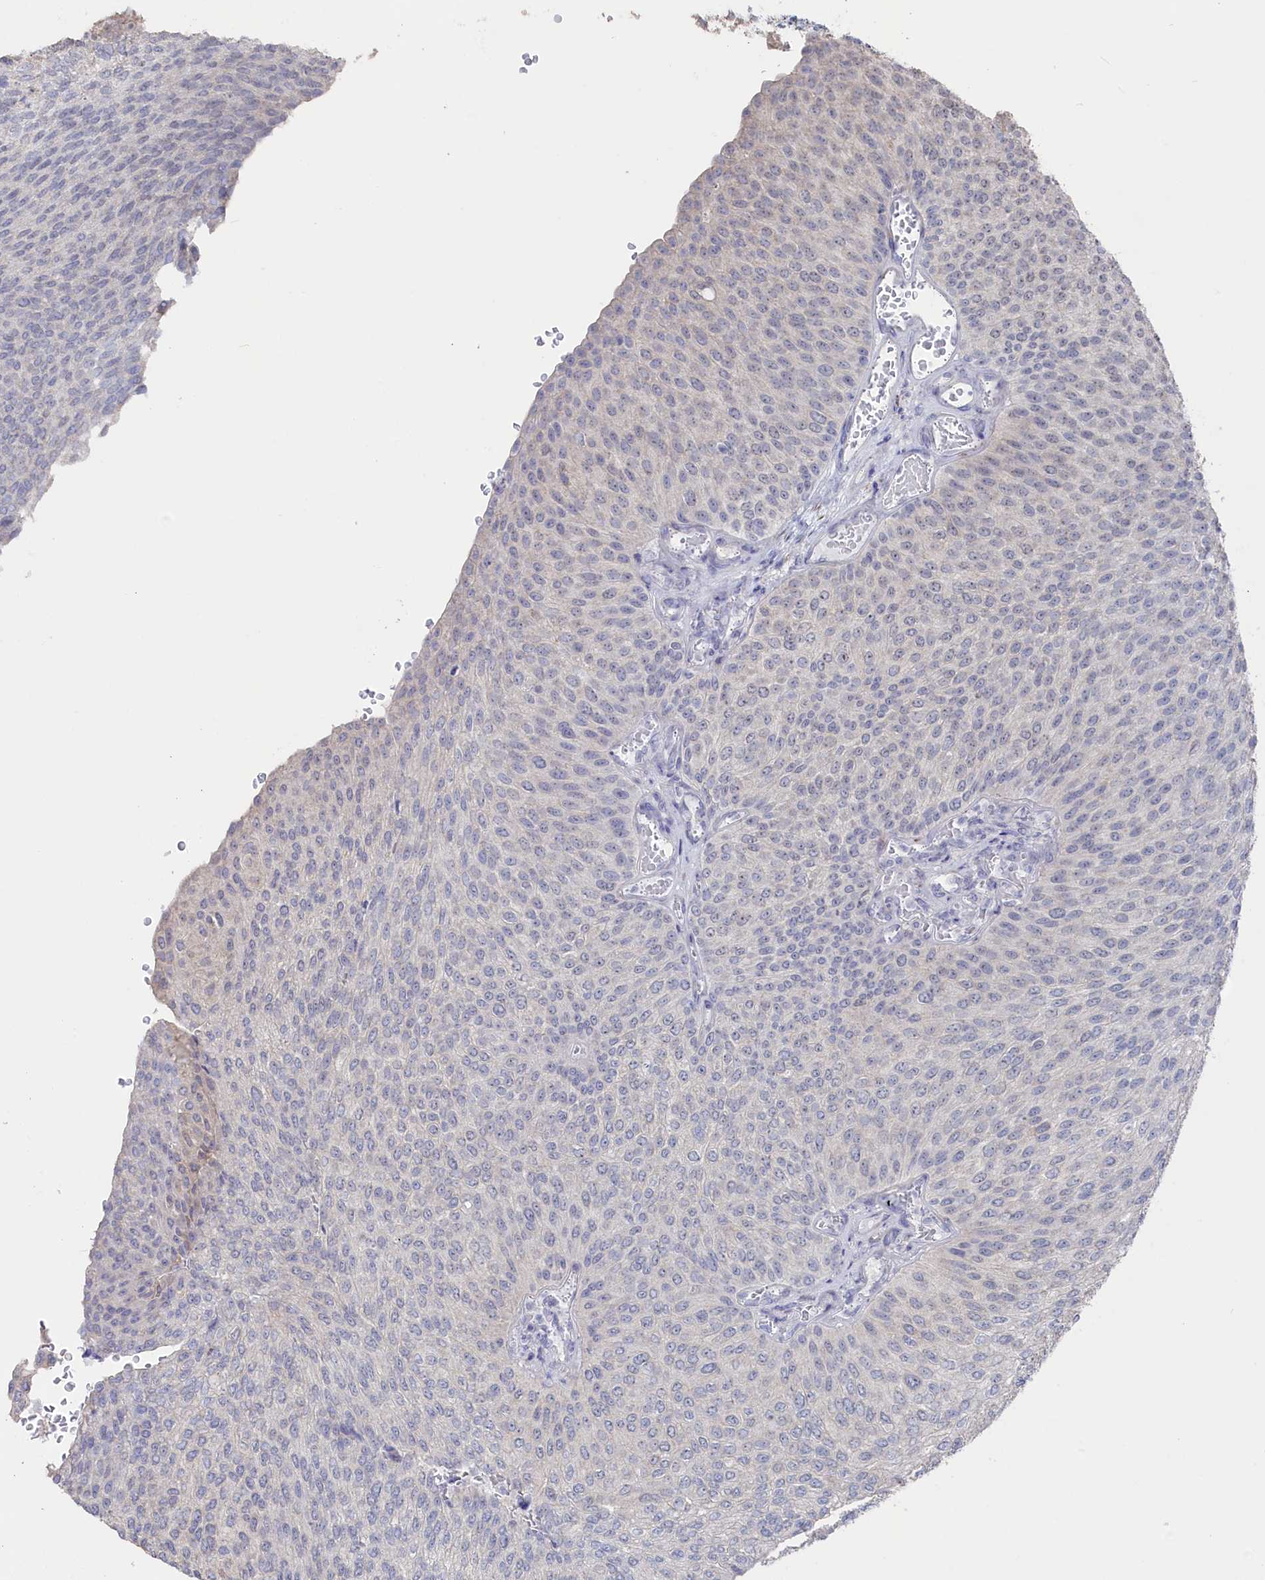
{"staining": {"intensity": "negative", "quantity": "none", "location": "none"}, "tissue": "urothelial cancer", "cell_type": "Tumor cells", "image_type": "cancer", "snomed": [{"axis": "morphology", "description": "Urothelial carcinoma, High grade"}, {"axis": "topography", "description": "Urinary bladder"}], "caption": "This image is of urothelial cancer stained with IHC to label a protein in brown with the nuclei are counter-stained blue. There is no positivity in tumor cells.", "gene": "SEMG2", "patient": {"sex": "female", "age": 79}}